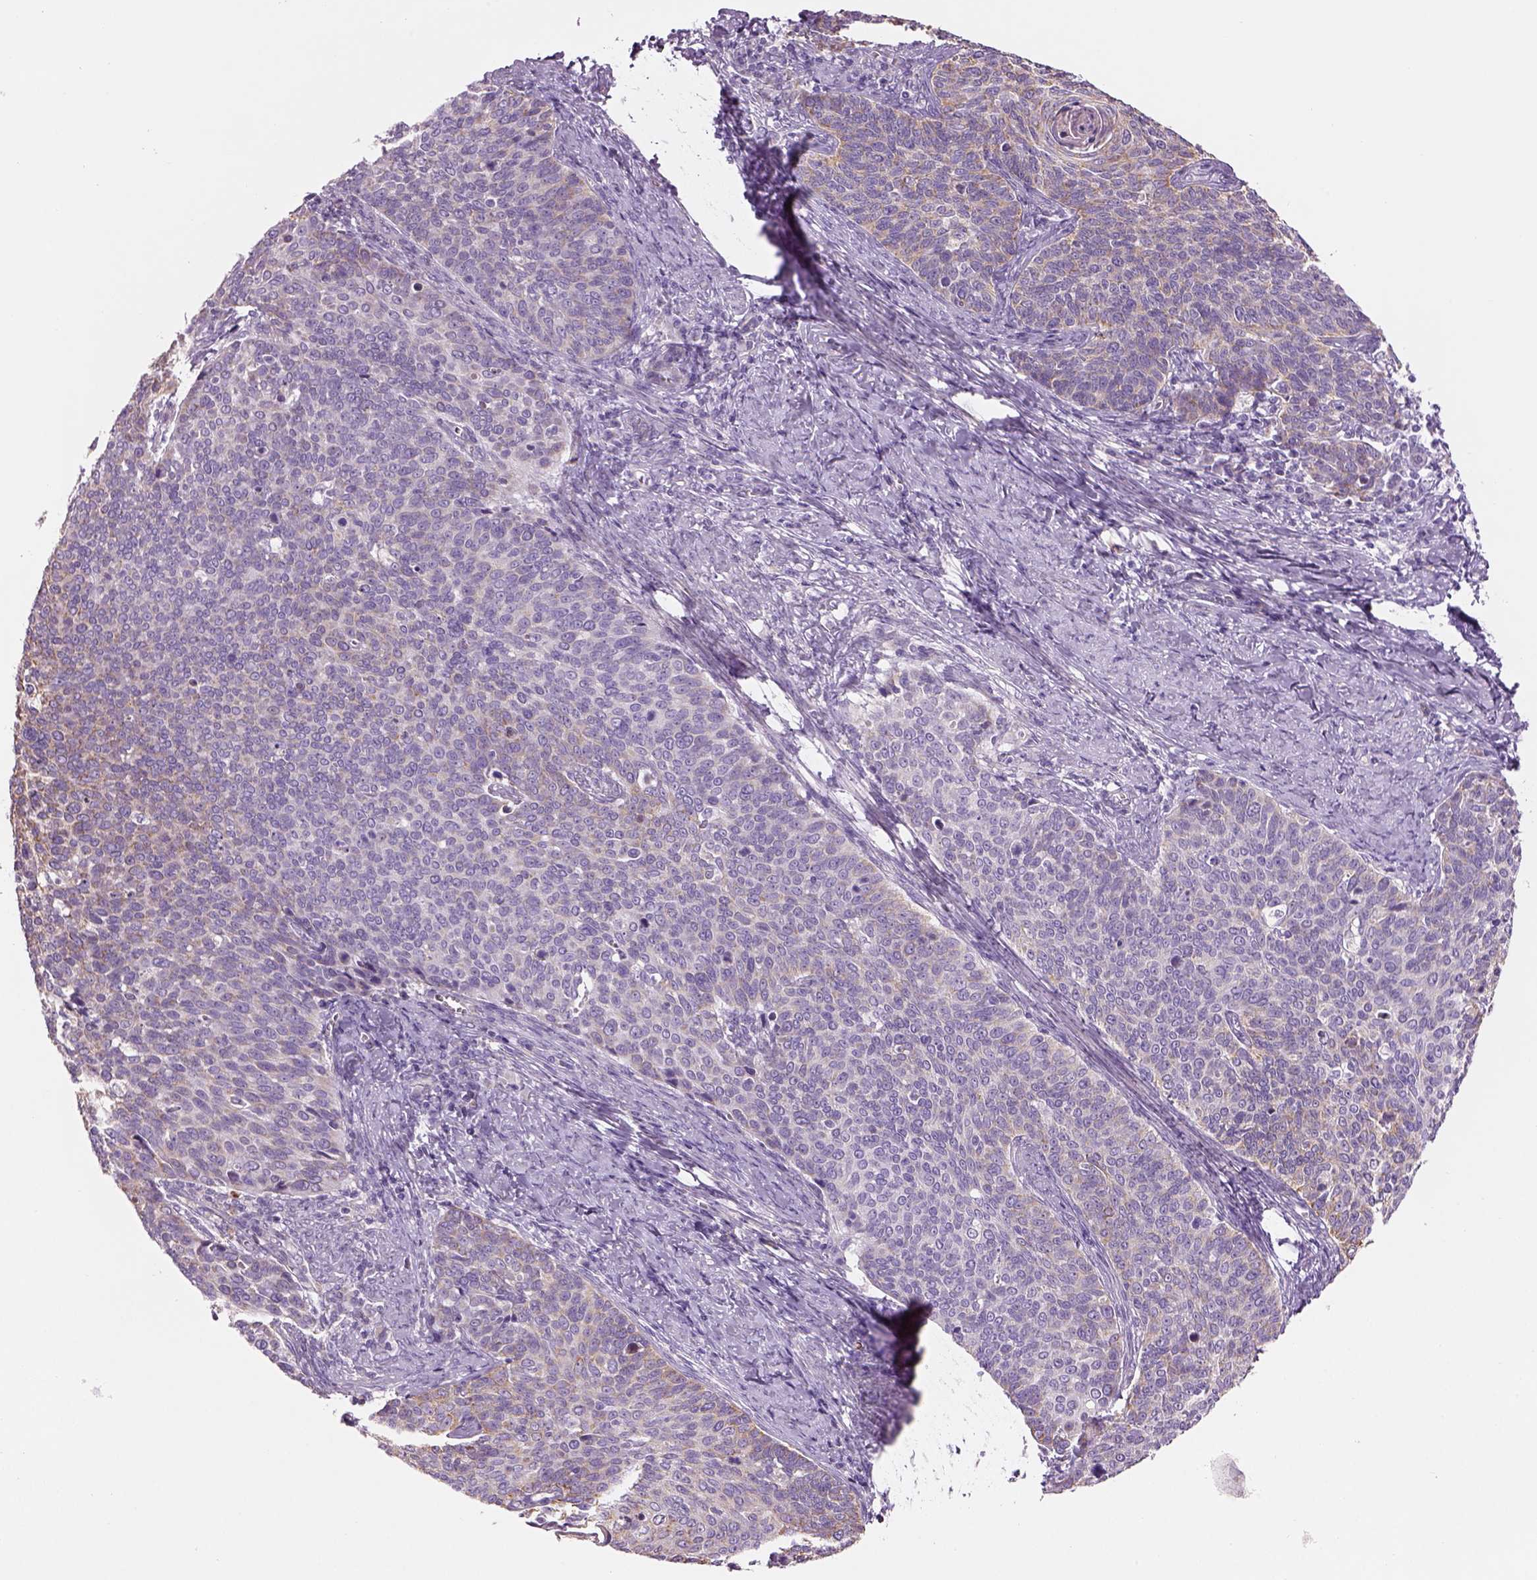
{"staining": {"intensity": "moderate", "quantity": "<25%", "location": "cytoplasmic/membranous"}, "tissue": "cervical cancer", "cell_type": "Tumor cells", "image_type": "cancer", "snomed": [{"axis": "morphology", "description": "Normal tissue, NOS"}, {"axis": "morphology", "description": "Squamous cell carcinoma, NOS"}, {"axis": "topography", "description": "Cervix"}], "caption": "IHC histopathology image of human cervical cancer (squamous cell carcinoma) stained for a protein (brown), which shows low levels of moderate cytoplasmic/membranous positivity in approximately <25% of tumor cells.", "gene": "IFT52", "patient": {"sex": "female", "age": 39}}